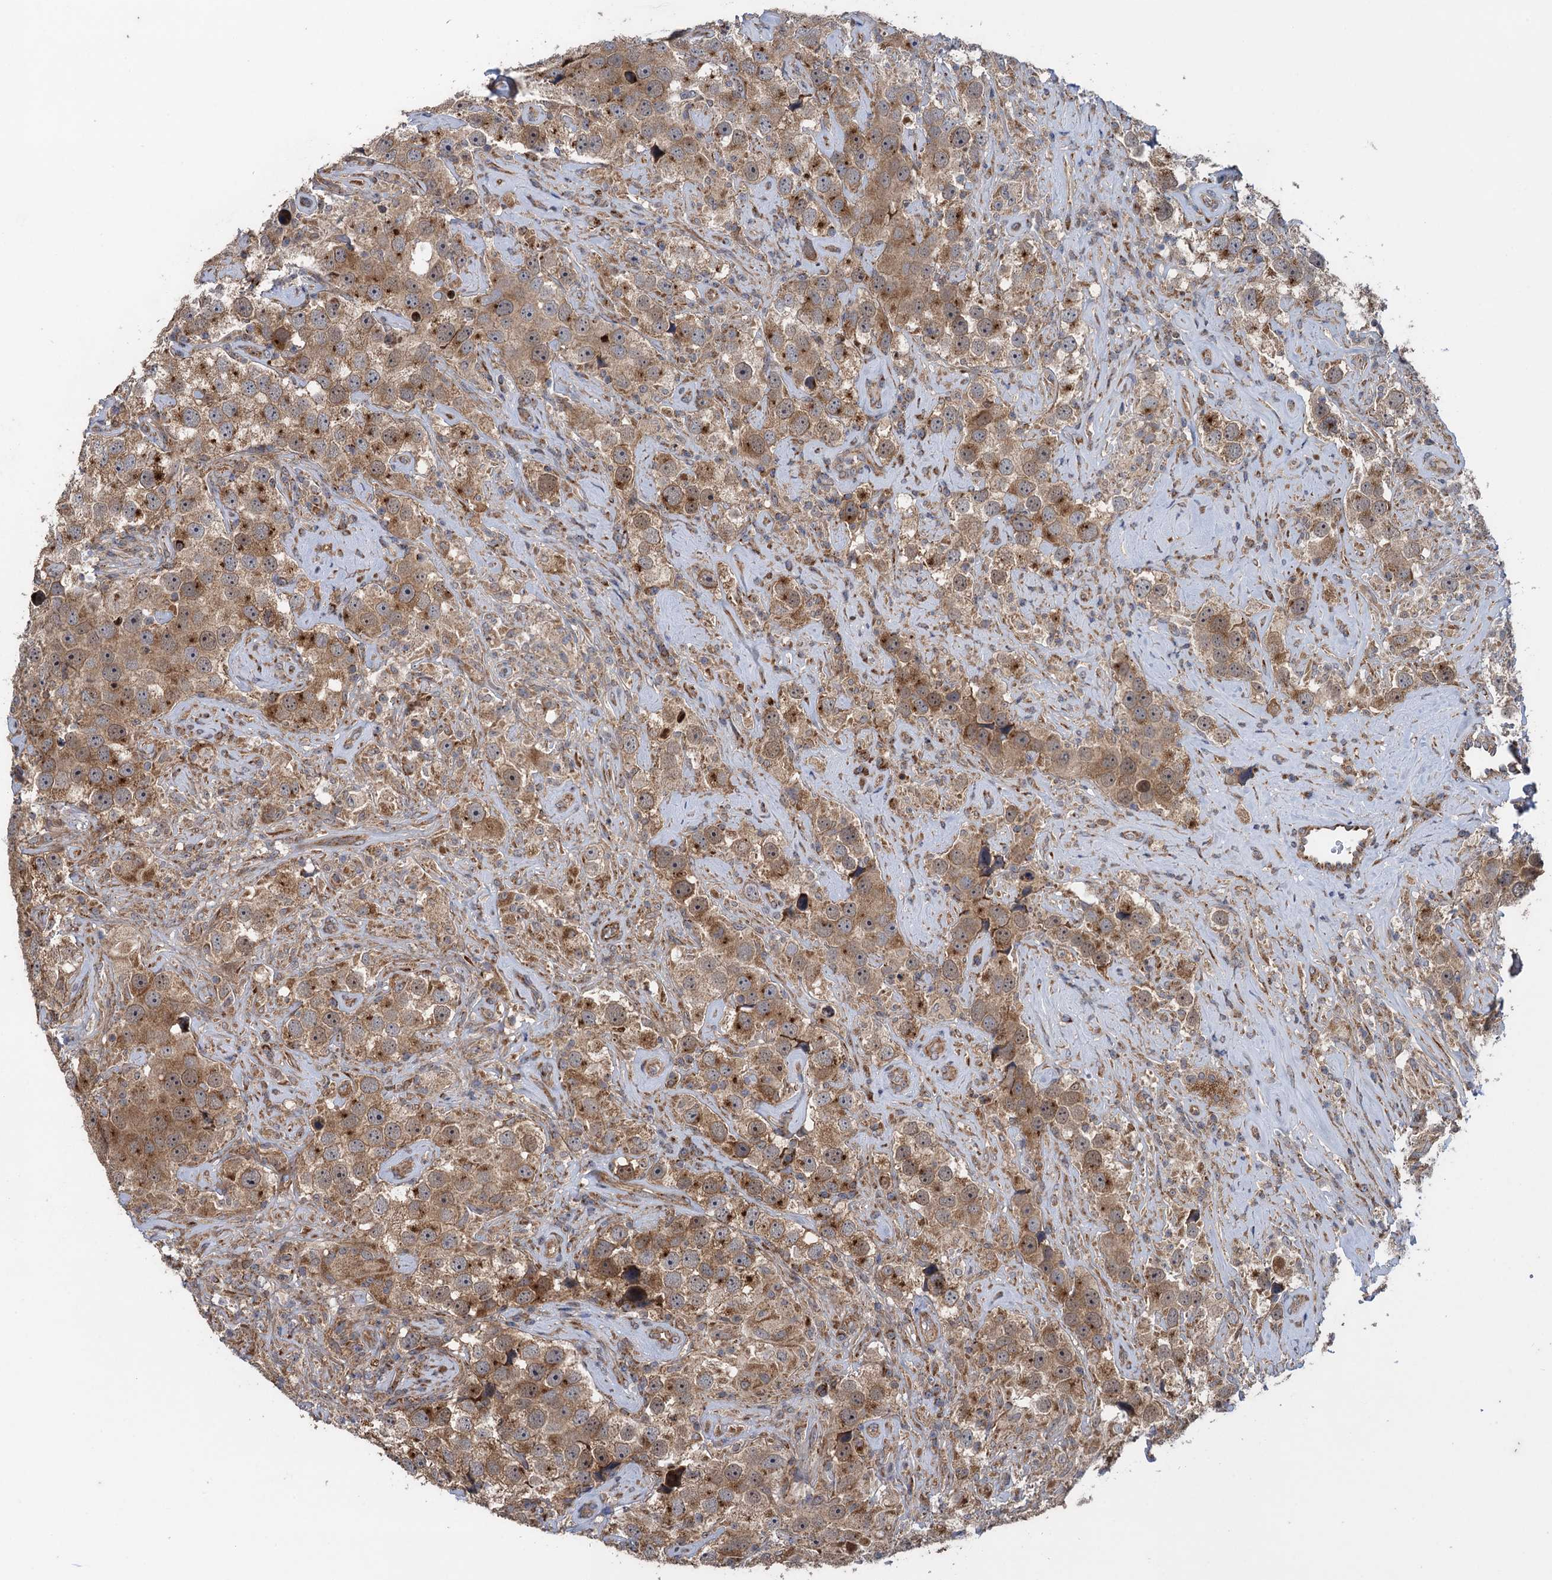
{"staining": {"intensity": "moderate", "quantity": ">75%", "location": "cytoplasmic/membranous"}, "tissue": "testis cancer", "cell_type": "Tumor cells", "image_type": "cancer", "snomed": [{"axis": "morphology", "description": "Seminoma, NOS"}, {"axis": "topography", "description": "Testis"}], "caption": "There is medium levels of moderate cytoplasmic/membranous expression in tumor cells of seminoma (testis), as demonstrated by immunohistochemical staining (brown color).", "gene": "HAUS1", "patient": {"sex": "male", "age": 49}}